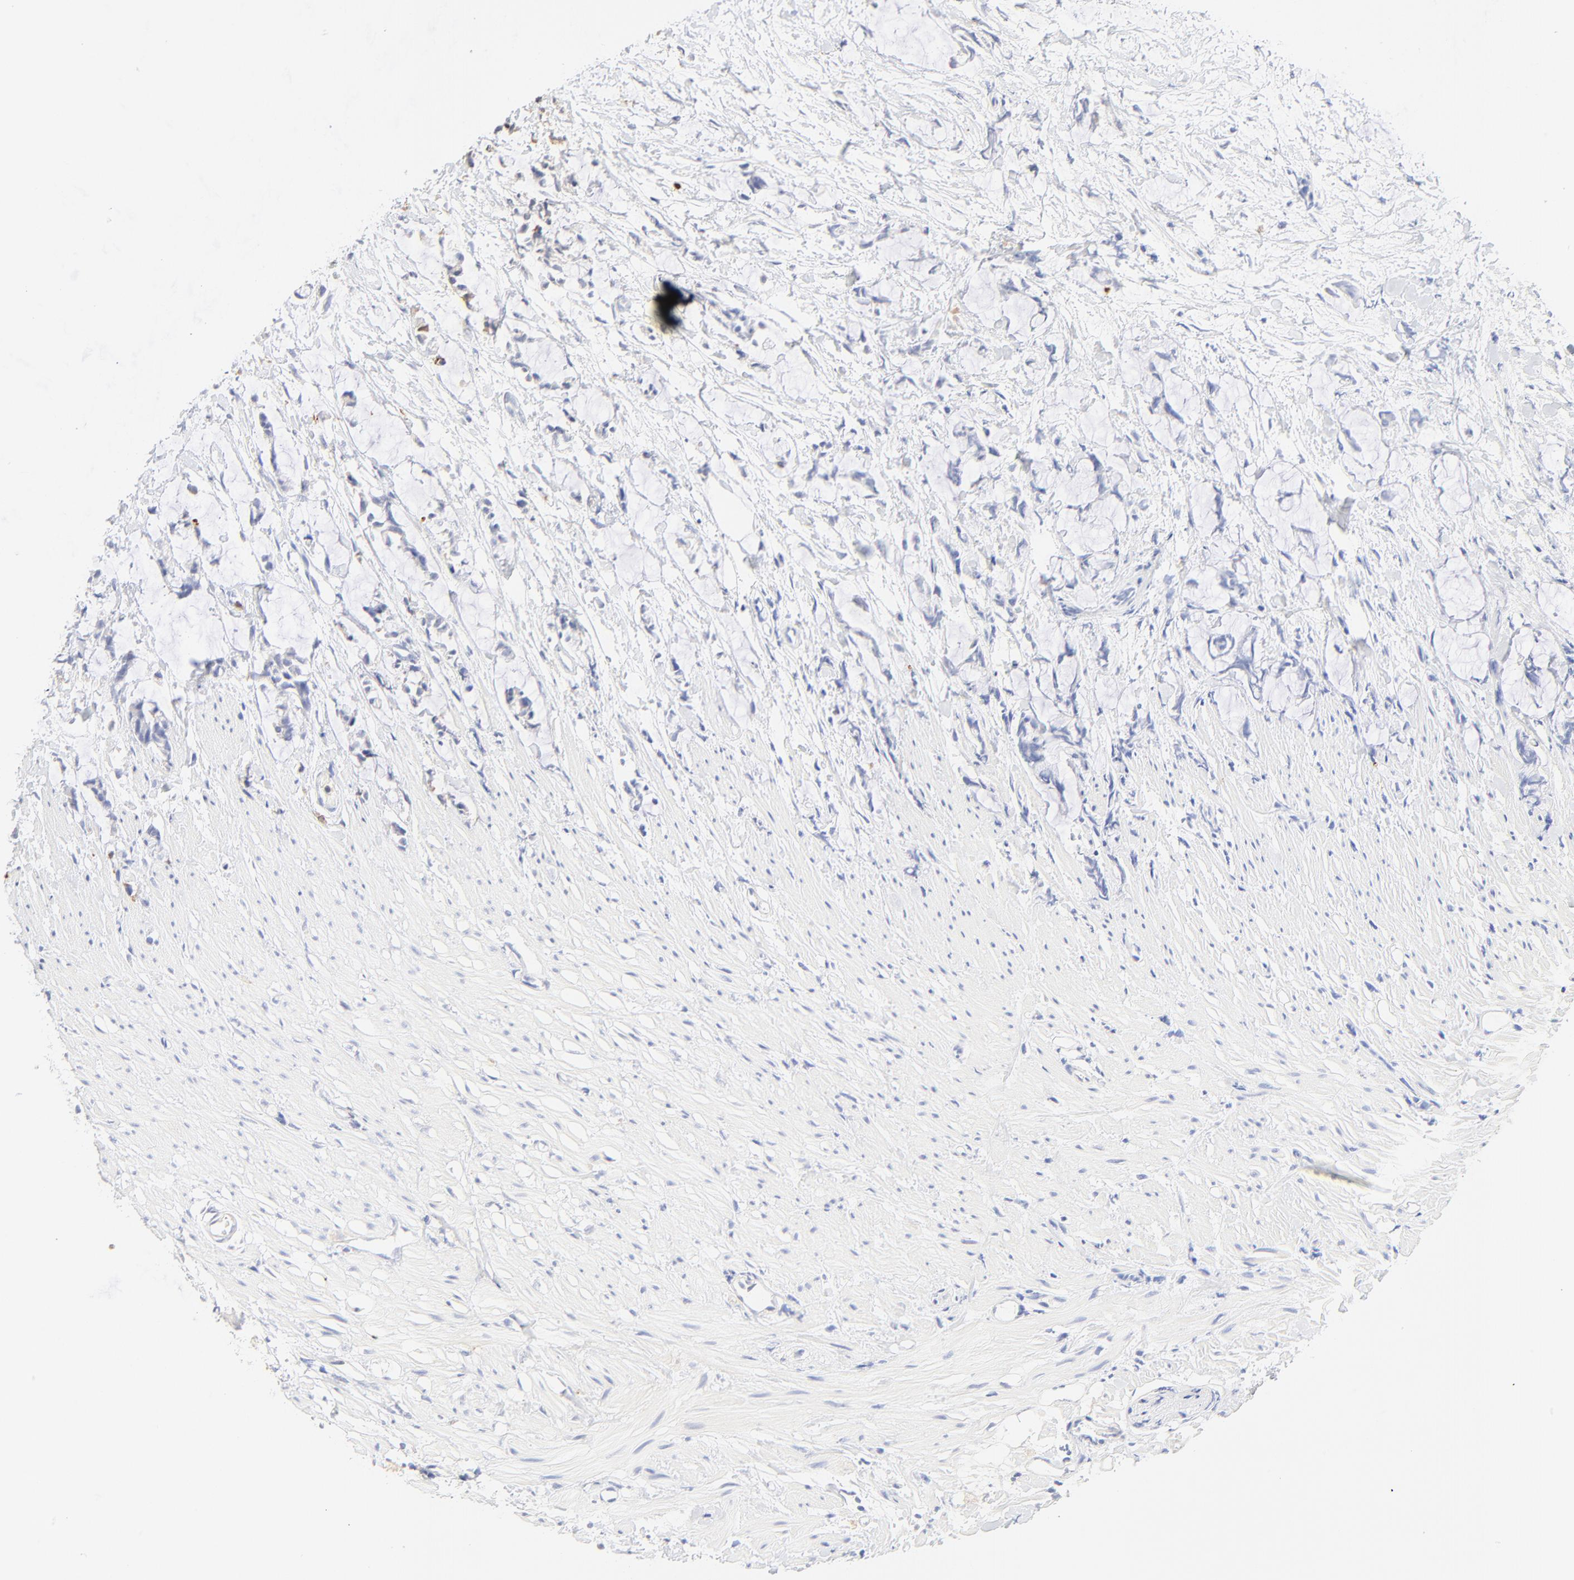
{"staining": {"intensity": "negative", "quantity": "none", "location": "none"}, "tissue": "colorectal cancer", "cell_type": "Tumor cells", "image_type": "cancer", "snomed": [{"axis": "morphology", "description": "Adenocarcinoma, NOS"}, {"axis": "topography", "description": "Colon"}], "caption": "Tumor cells show no significant protein staining in colorectal adenocarcinoma.", "gene": "MDGA2", "patient": {"sex": "male", "age": 14}}